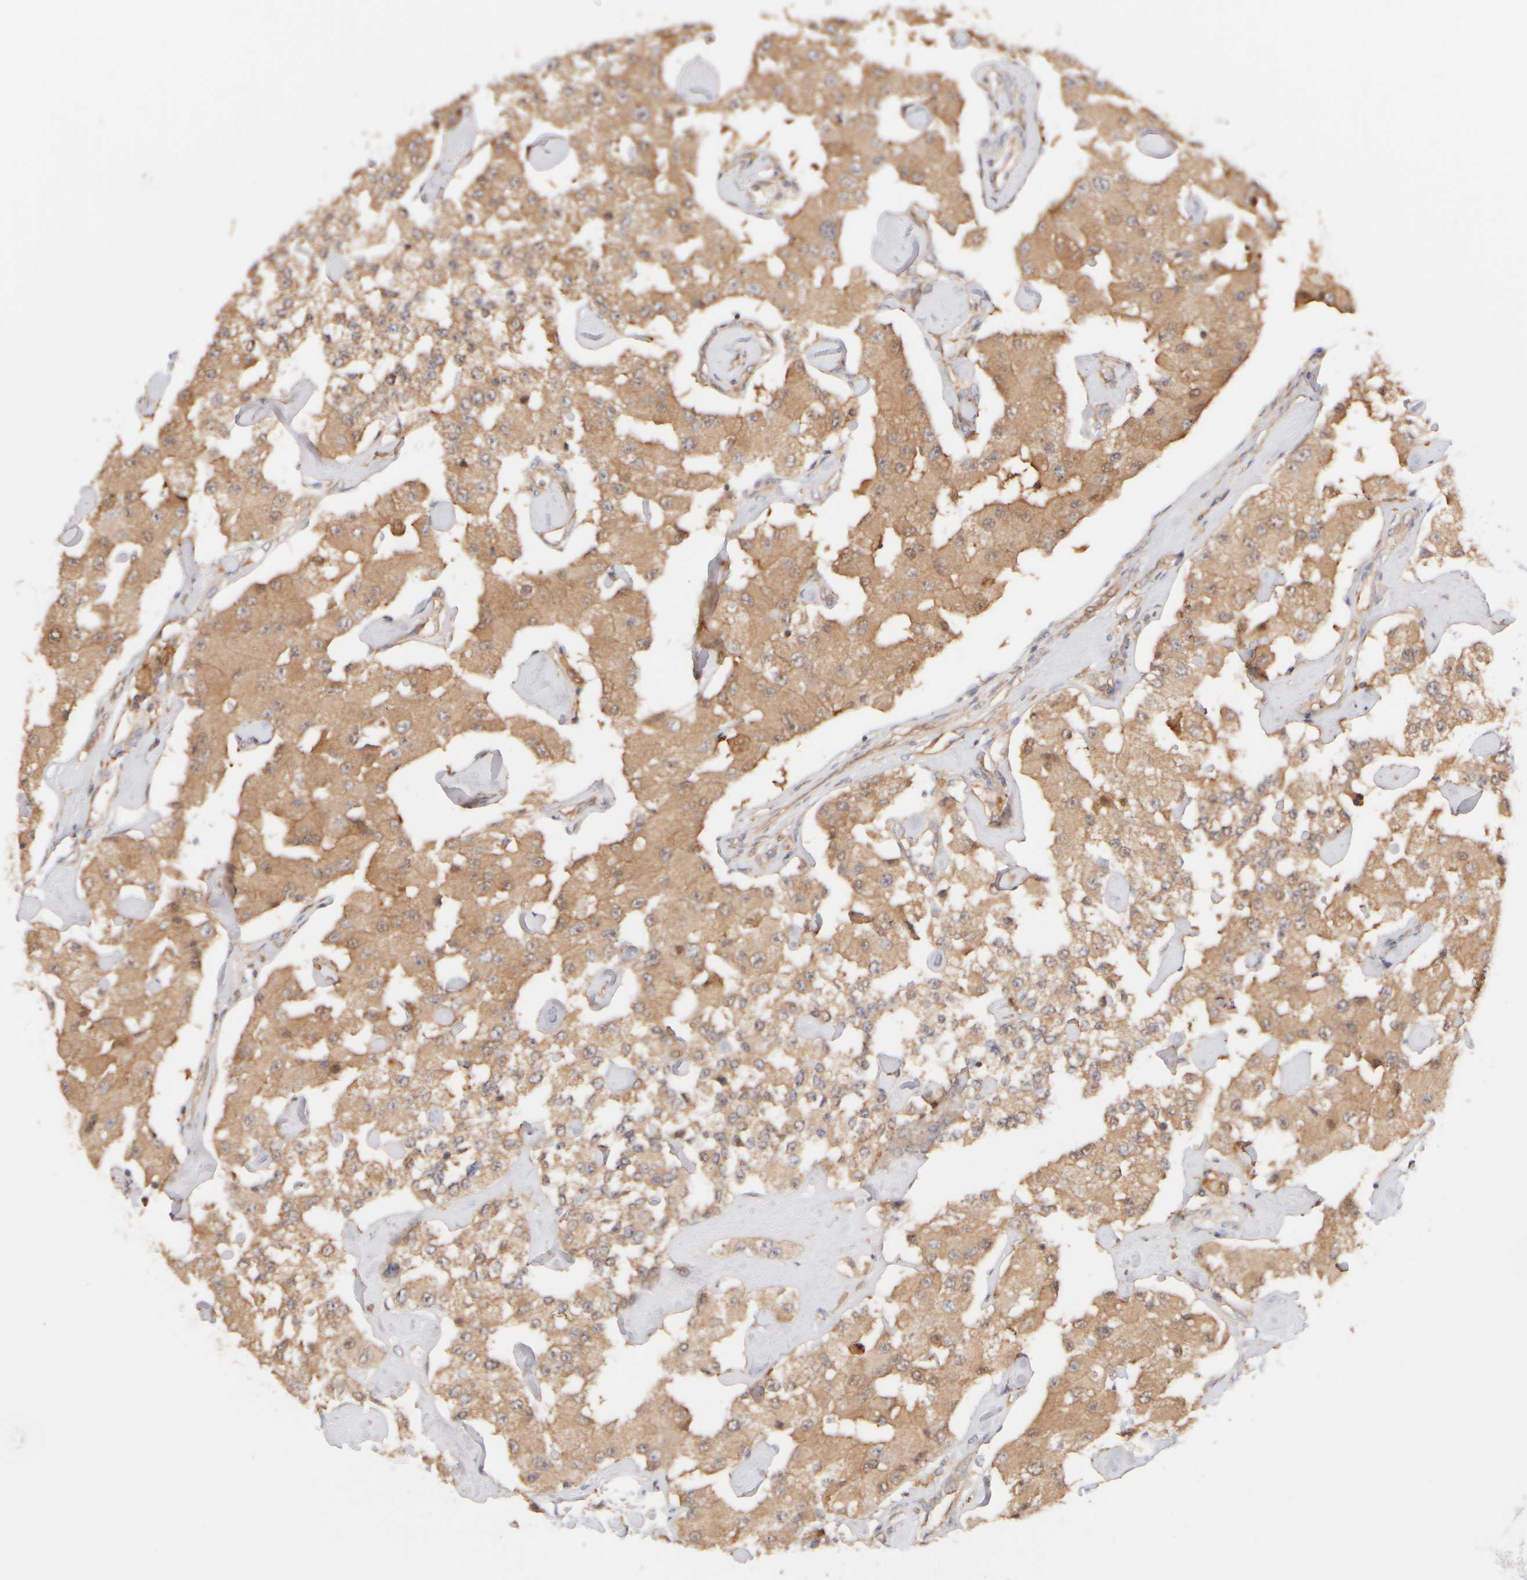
{"staining": {"intensity": "moderate", "quantity": ">75%", "location": "cytoplasmic/membranous"}, "tissue": "carcinoid", "cell_type": "Tumor cells", "image_type": "cancer", "snomed": [{"axis": "morphology", "description": "Carcinoid, malignant, NOS"}, {"axis": "topography", "description": "Pancreas"}], "caption": "DAB immunohistochemical staining of human carcinoid (malignant) reveals moderate cytoplasmic/membranous protein expression in approximately >75% of tumor cells.", "gene": "RABEP1", "patient": {"sex": "male", "age": 41}}